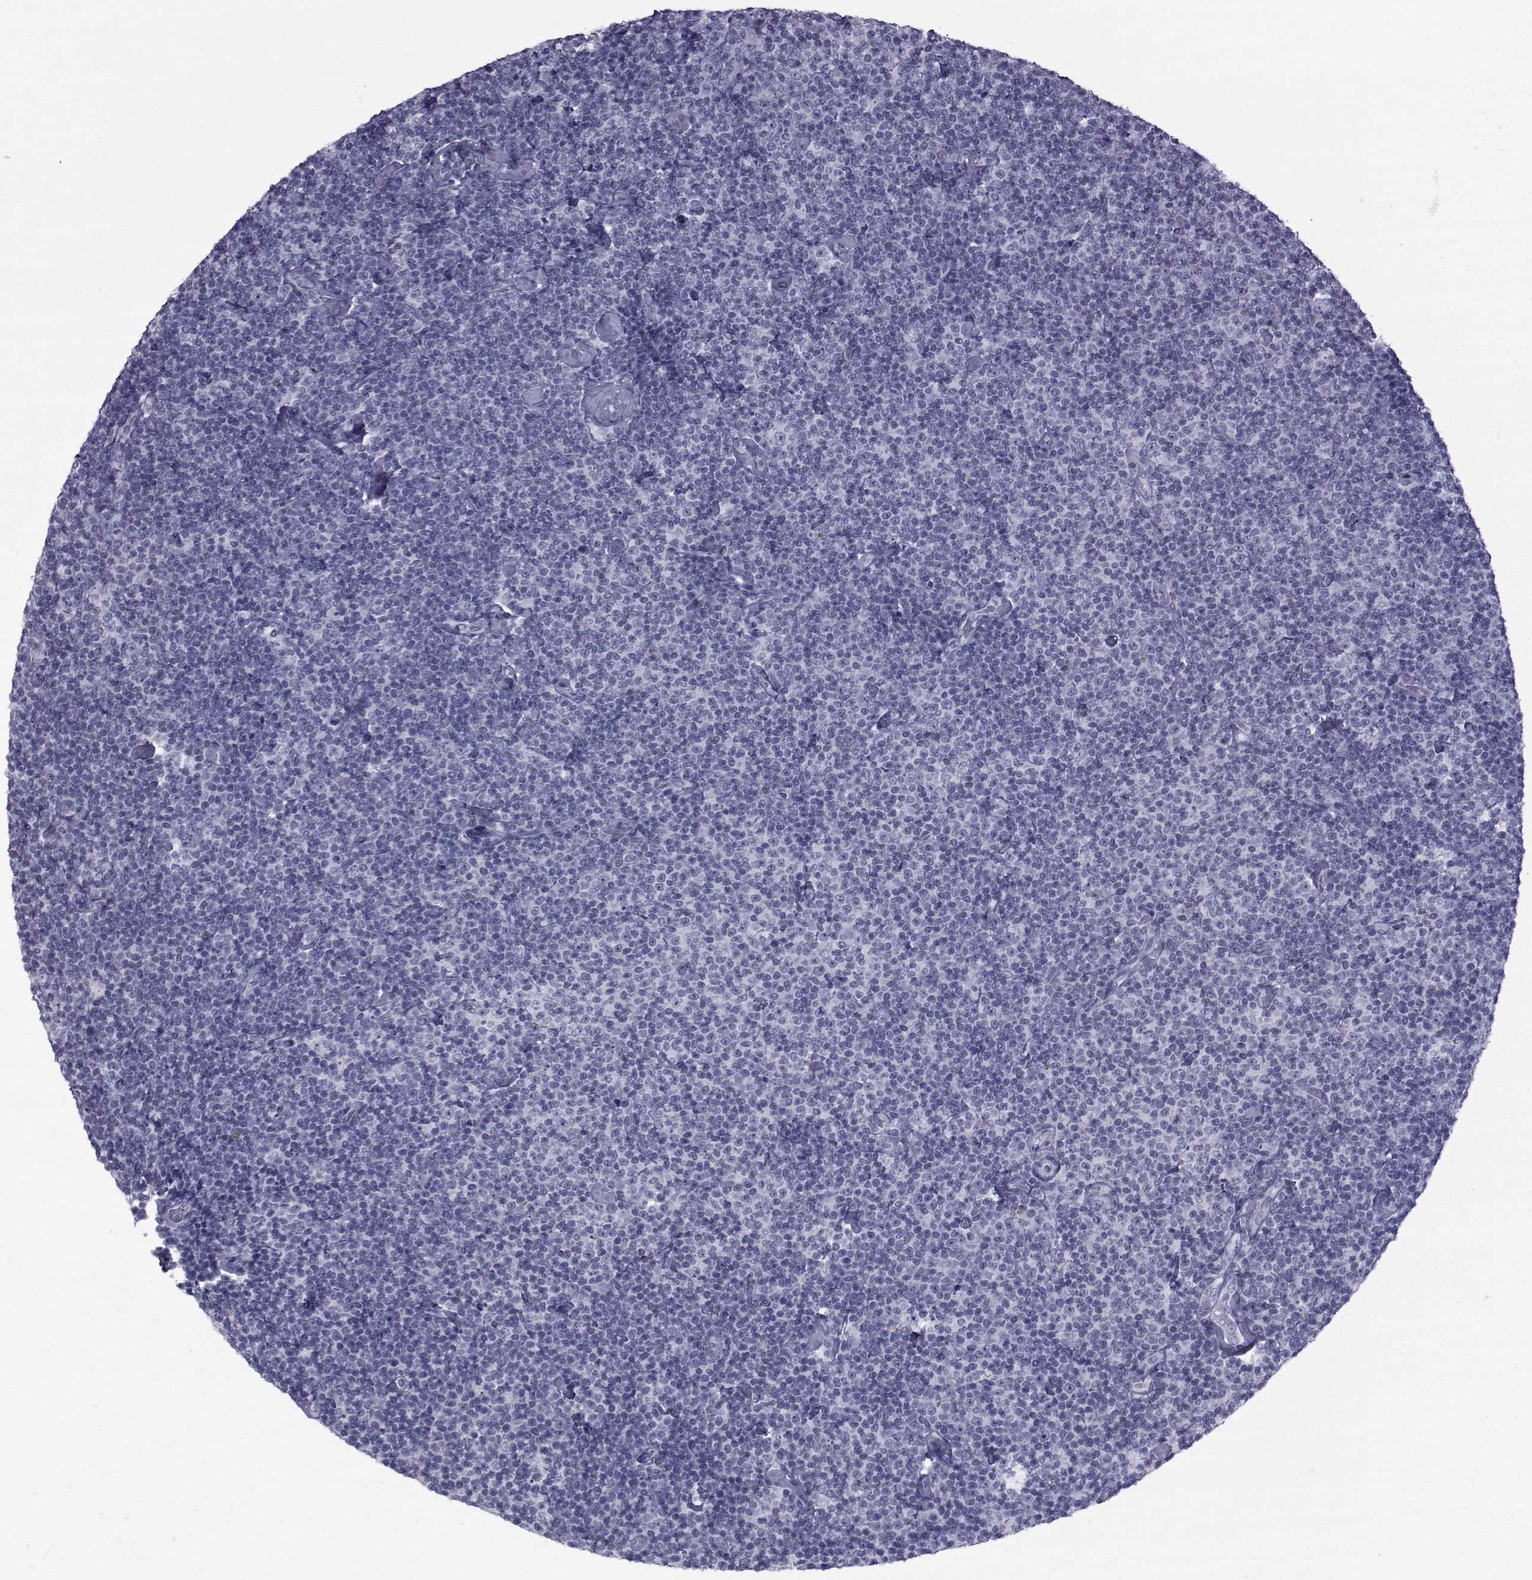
{"staining": {"intensity": "negative", "quantity": "none", "location": "none"}, "tissue": "lymphoma", "cell_type": "Tumor cells", "image_type": "cancer", "snomed": [{"axis": "morphology", "description": "Malignant lymphoma, non-Hodgkin's type, Low grade"}, {"axis": "topography", "description": "Lymph node"}], "caption": "Image shows no protein staining in tumor cells of low-grade malignant lymphoma, non-Hodgkin's type tissue. (DAB immunohistochemistry (IHC) with hematoxylin counter stain).", "gene": "FDXR", "patient": {"sex": "male", "age": 81}}